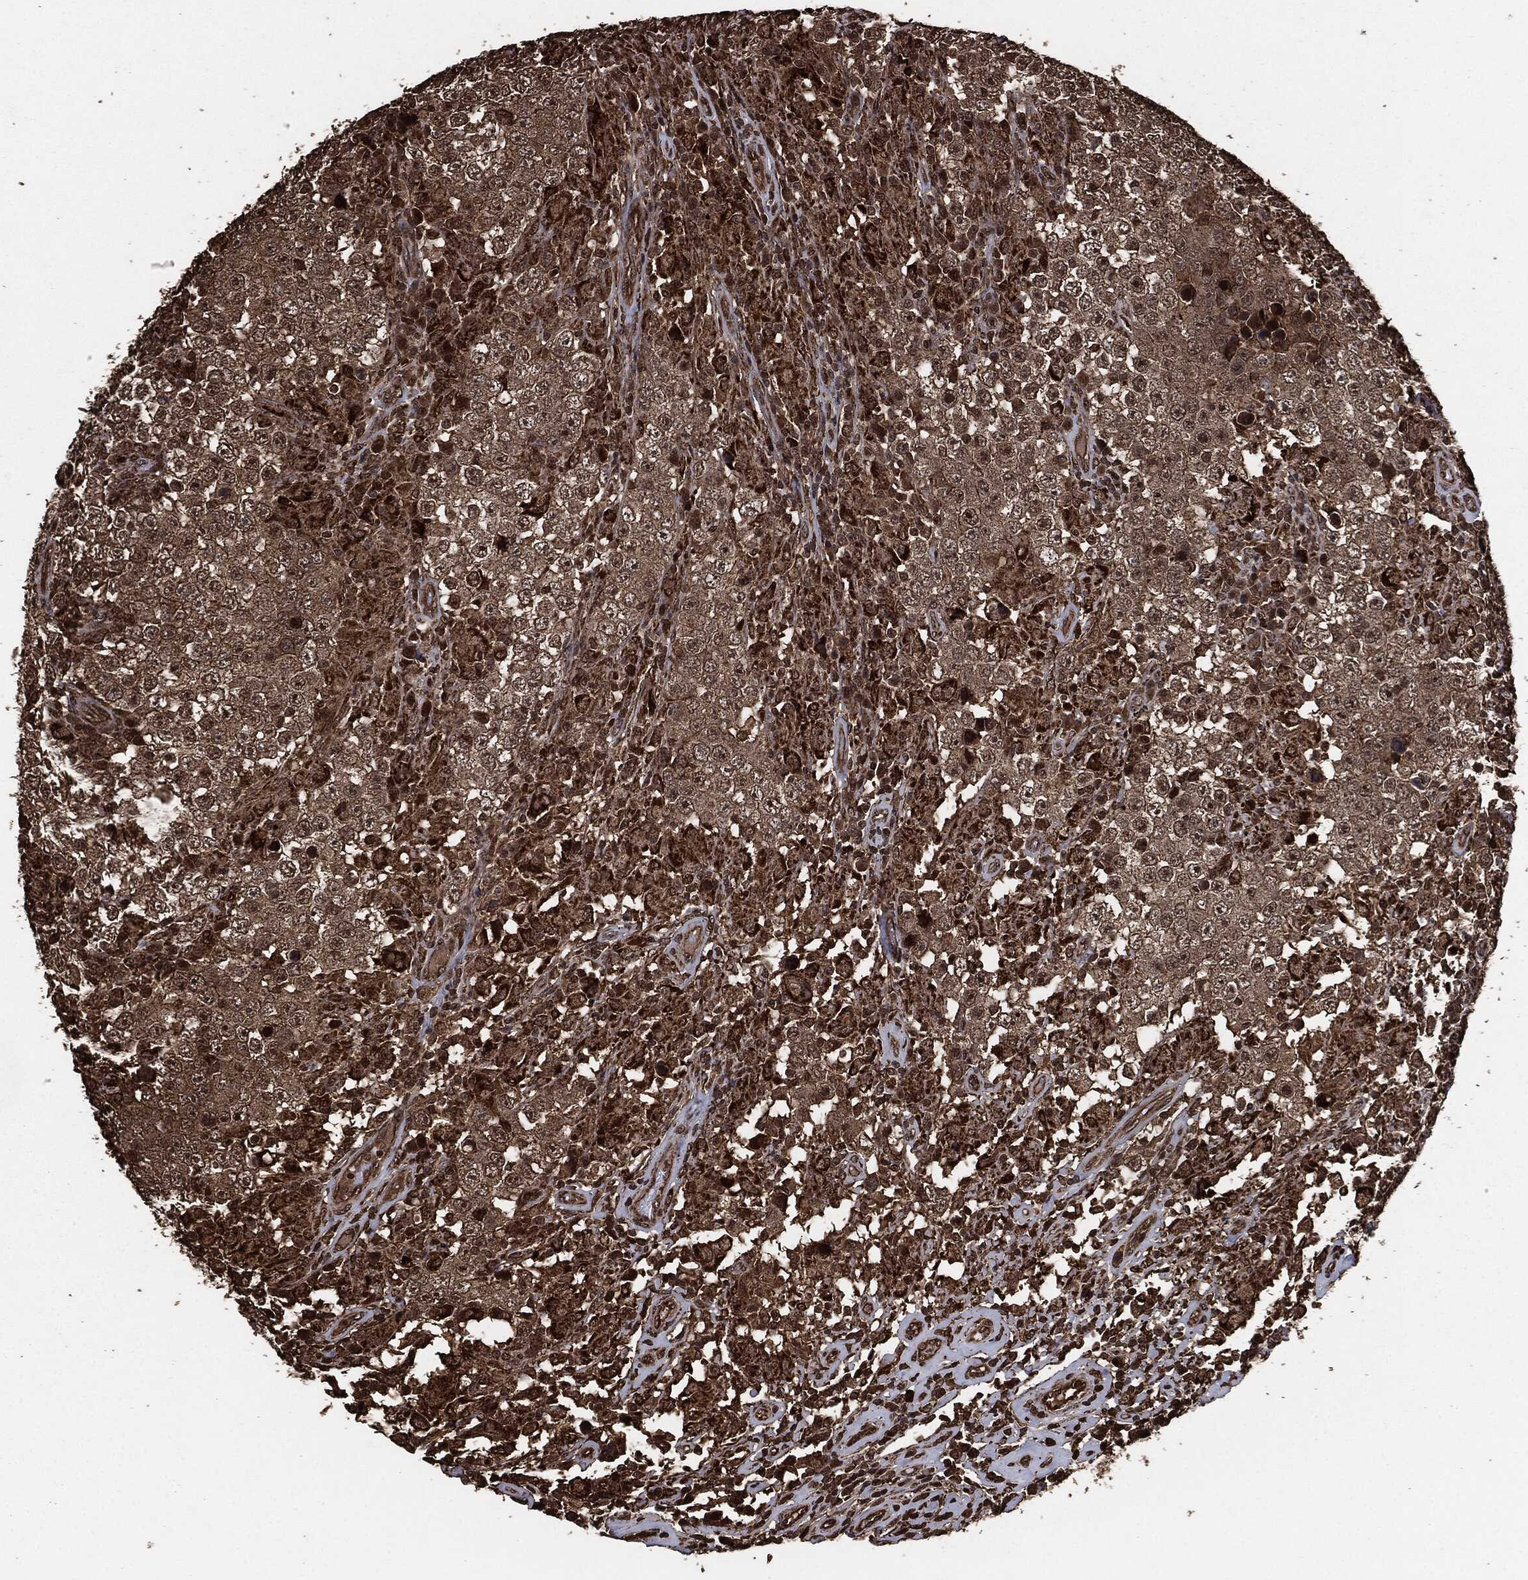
{"staining": {"intensity": "weak", "quantity": ">75%", "location": "cytoplasmic/membranous,nuclear"}, "tissue": "testis cancer", "cell_type": "Tumor cells", "image_type": "cancer", "snomed": [{"axis": "morphology", "description": "Seminoma, NOS"}, {"axis": "morphology", "description": "Carcinoma, Embryonal, NOS"}, {"axis": "topography", "description": "Testis"}], "caption": "Testis cancer stained with a protein marker reveals weak staining in tumor cells.", "gene": "EGFR", "patient": {"sex": "male", "age": 41}}